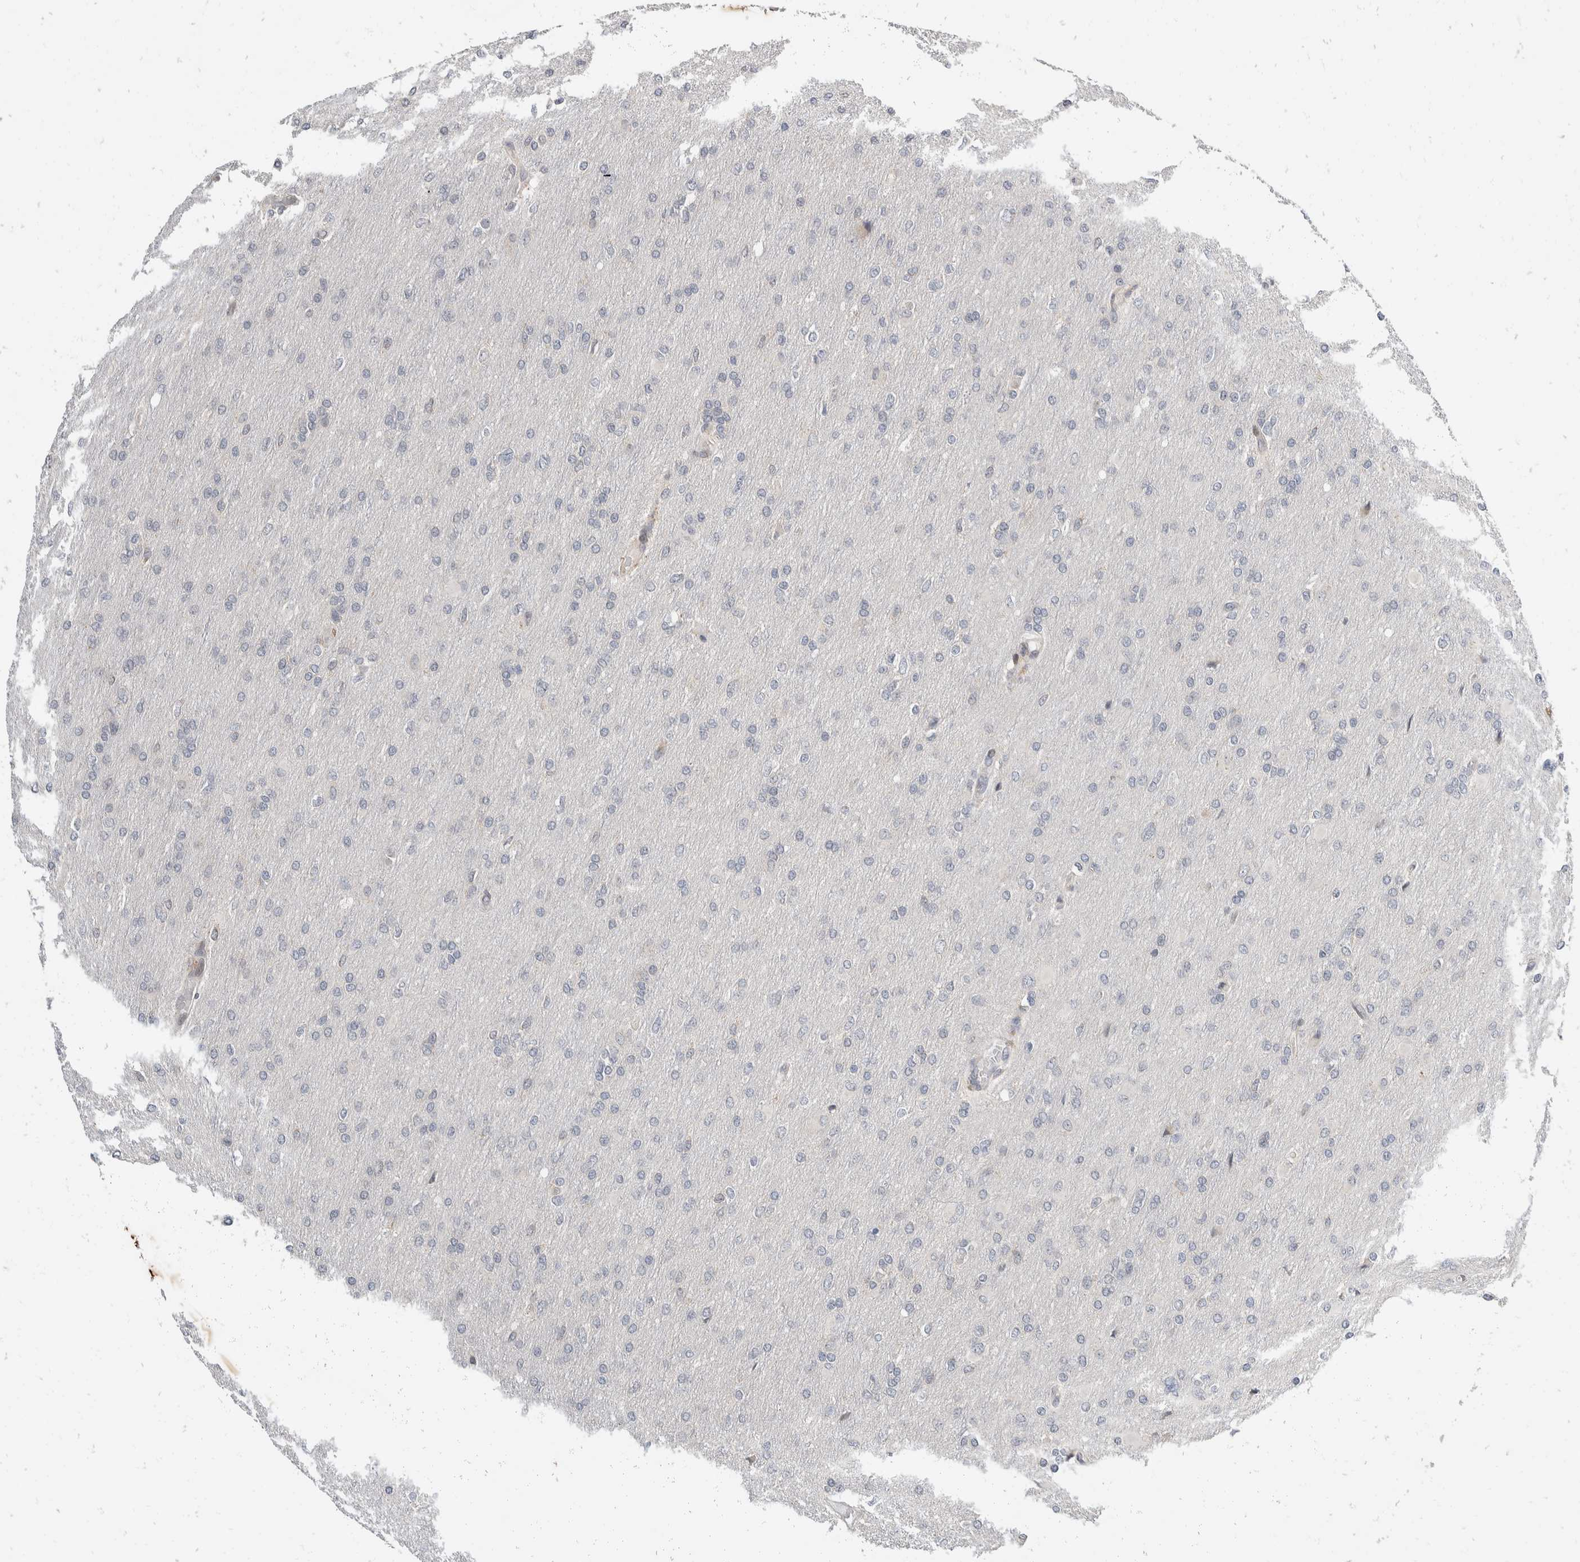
{"staining": {"intensity": "negative", "quantity": "none", "location": "none"}, "tissue": "glioma", "cell_type": "Tumor cells", "image_type": "cancer", "snomed": [{"axis": "morphology", "description": "Glioma, malignant, High grade"}, {"axis": "topography", "description": "Cerebral cortex"}], "caption": "IHC micrograph of human glioma stained for a protein (brown), which reveals no staining in tumor cells. (DAB (3,3'-diaminobenzidine) IHC with hematoxylin counter stain).", "gene": "ZNF703", "patient": {"sex": "female", "age": 36}}